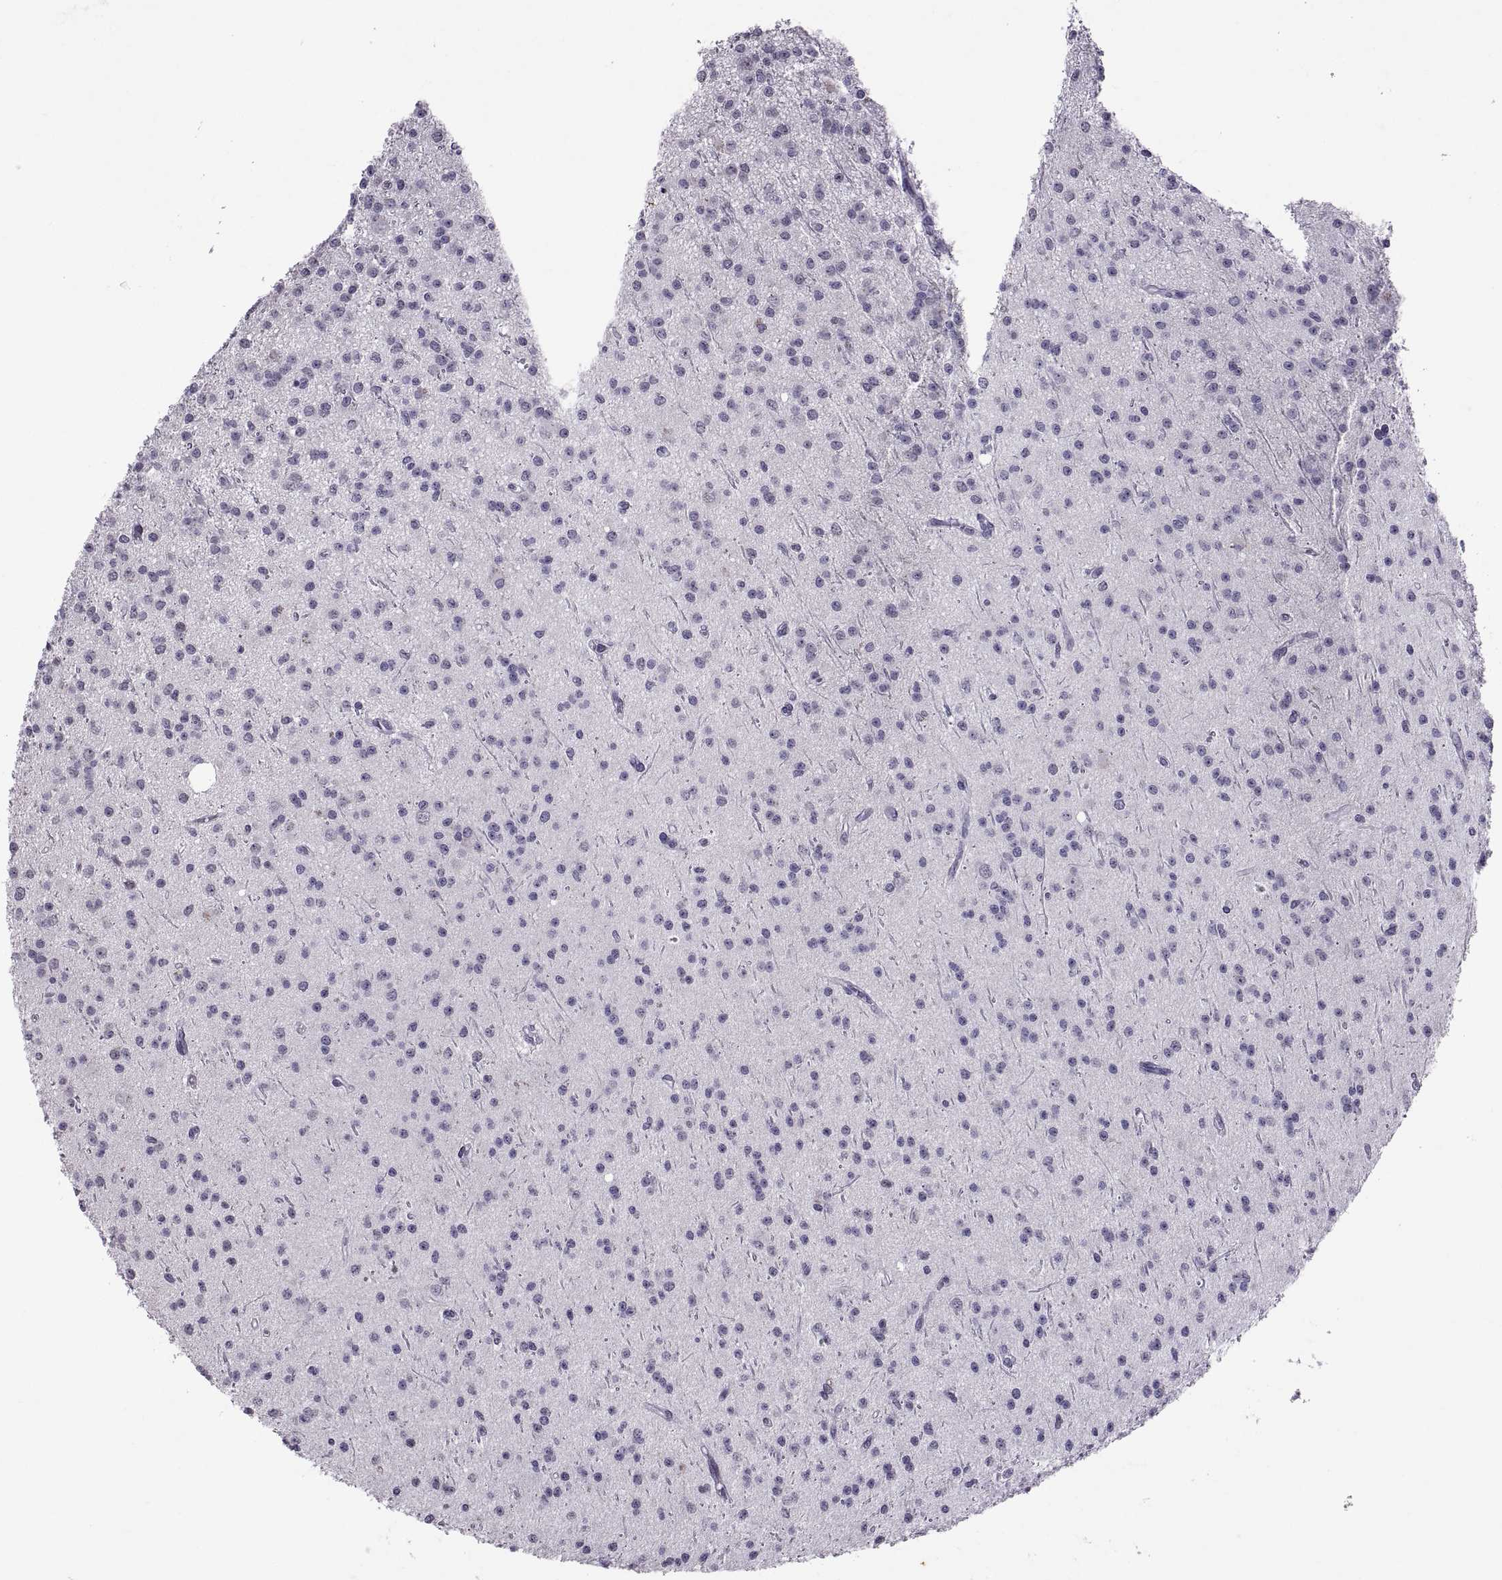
{"staining": {"intensity": "negative", "quantity": "none", "location": "none"}, "tissue": "glioma", "cell_type": "Tumor cells", "image_type": "cancer", "snomed": [{"axis": "morphology", "description": "Glioma, malignant, Low grade"}, {"axis": "topography", "description": "Brain"}], "caption": "A micrograph of malignant low-grade glioma stained for a protein shows no brown staining in tumor cells.", "gene": "KRT77", "patient": {"sex": "male", "age": 27}}